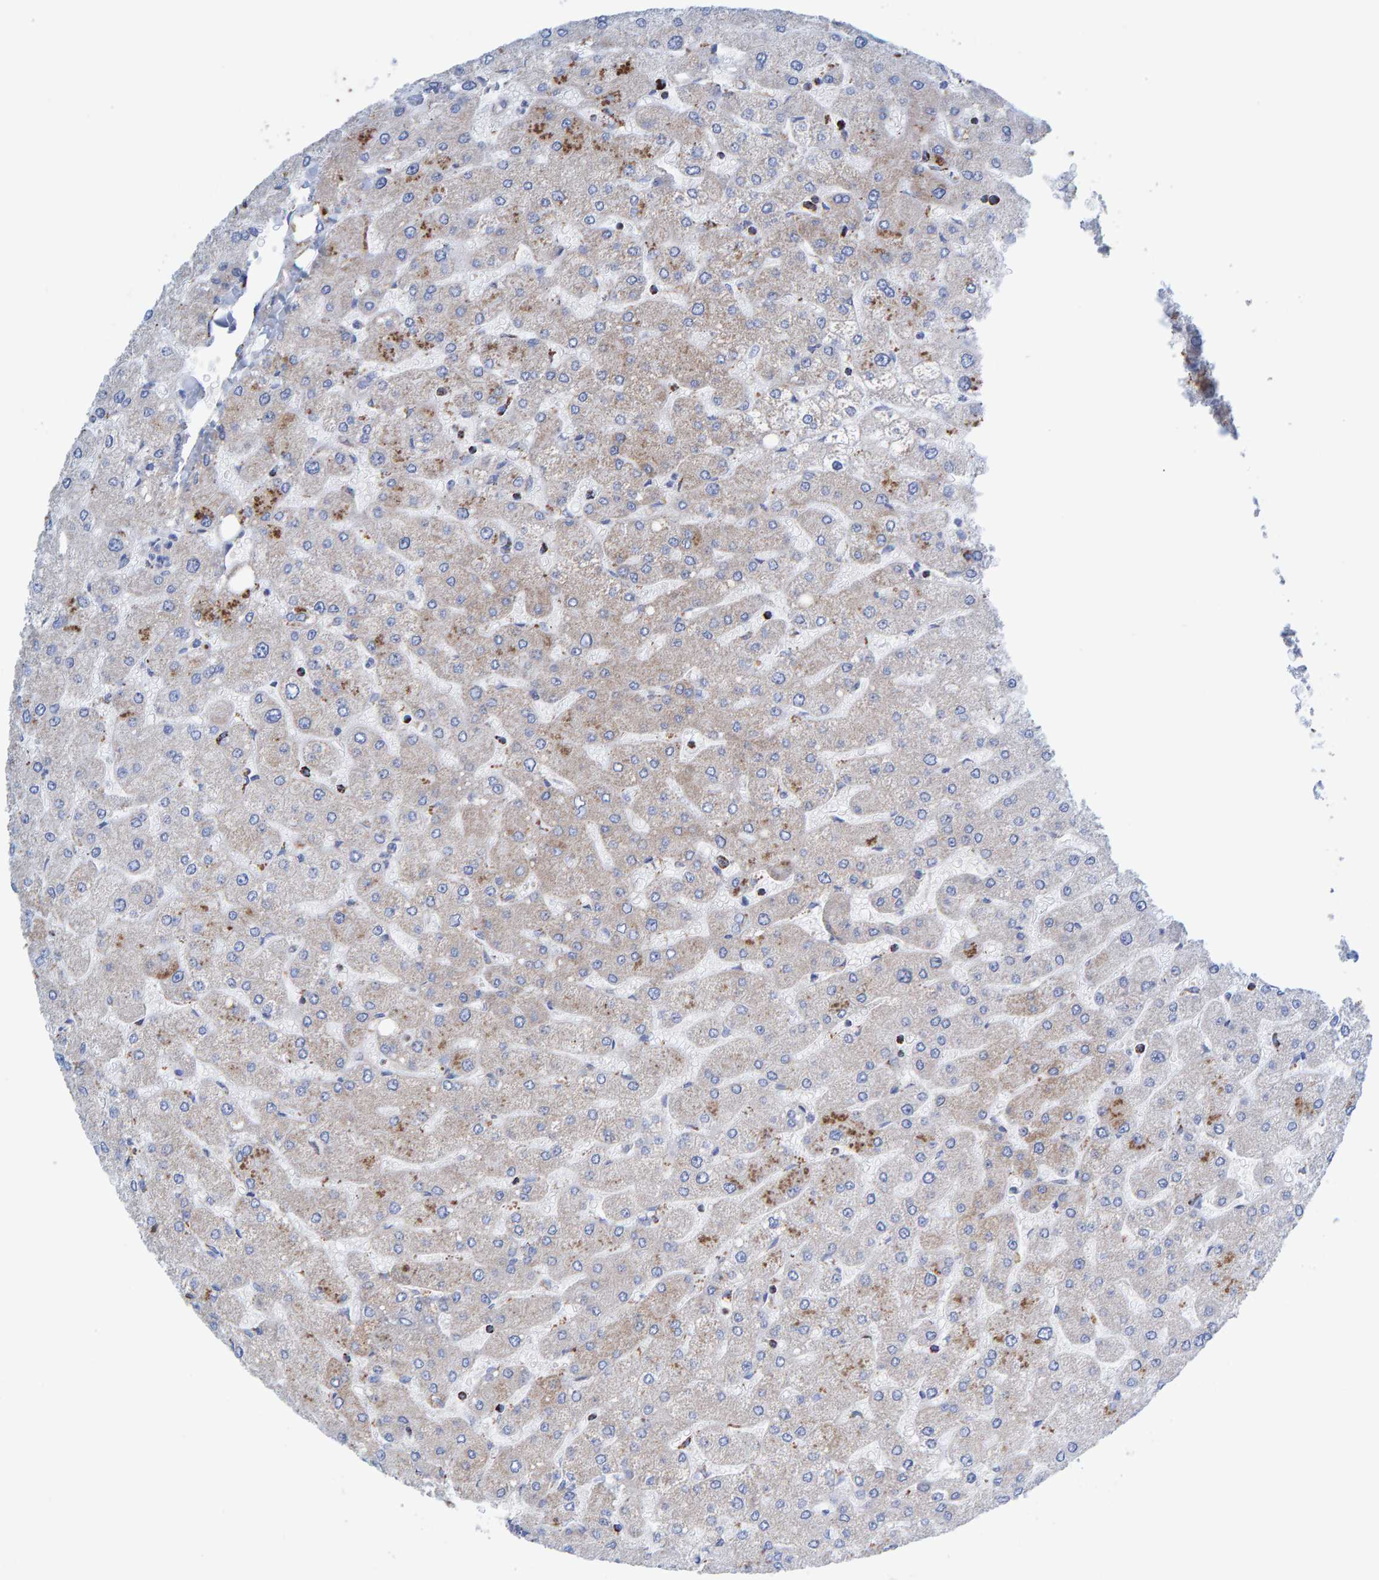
{"staining": {"intensity": "moderate", "quantity": ">75%", "location": "cytoplasmic/membranous"}, "tissue": "liver", "cell_type": "Cholangiocytes", "image_type": "normal", "snomed": [{"axis": "morphology", "description": "Normal tissue, NOS"}, {"axis": "topography", "description": "Liver"}], "caption": "The micrograph shows staining of benign liver, revealing moderate cytoplasmic/membranous protein staining (brown color) within cholangiocytes. The staining was performed using DAB, with brown indicating positive protein expression. Nuclei are stained blue with hematoxylin.", "gene": "ENSG00000262660", "patient": {"sex": "male", "age": 55}}